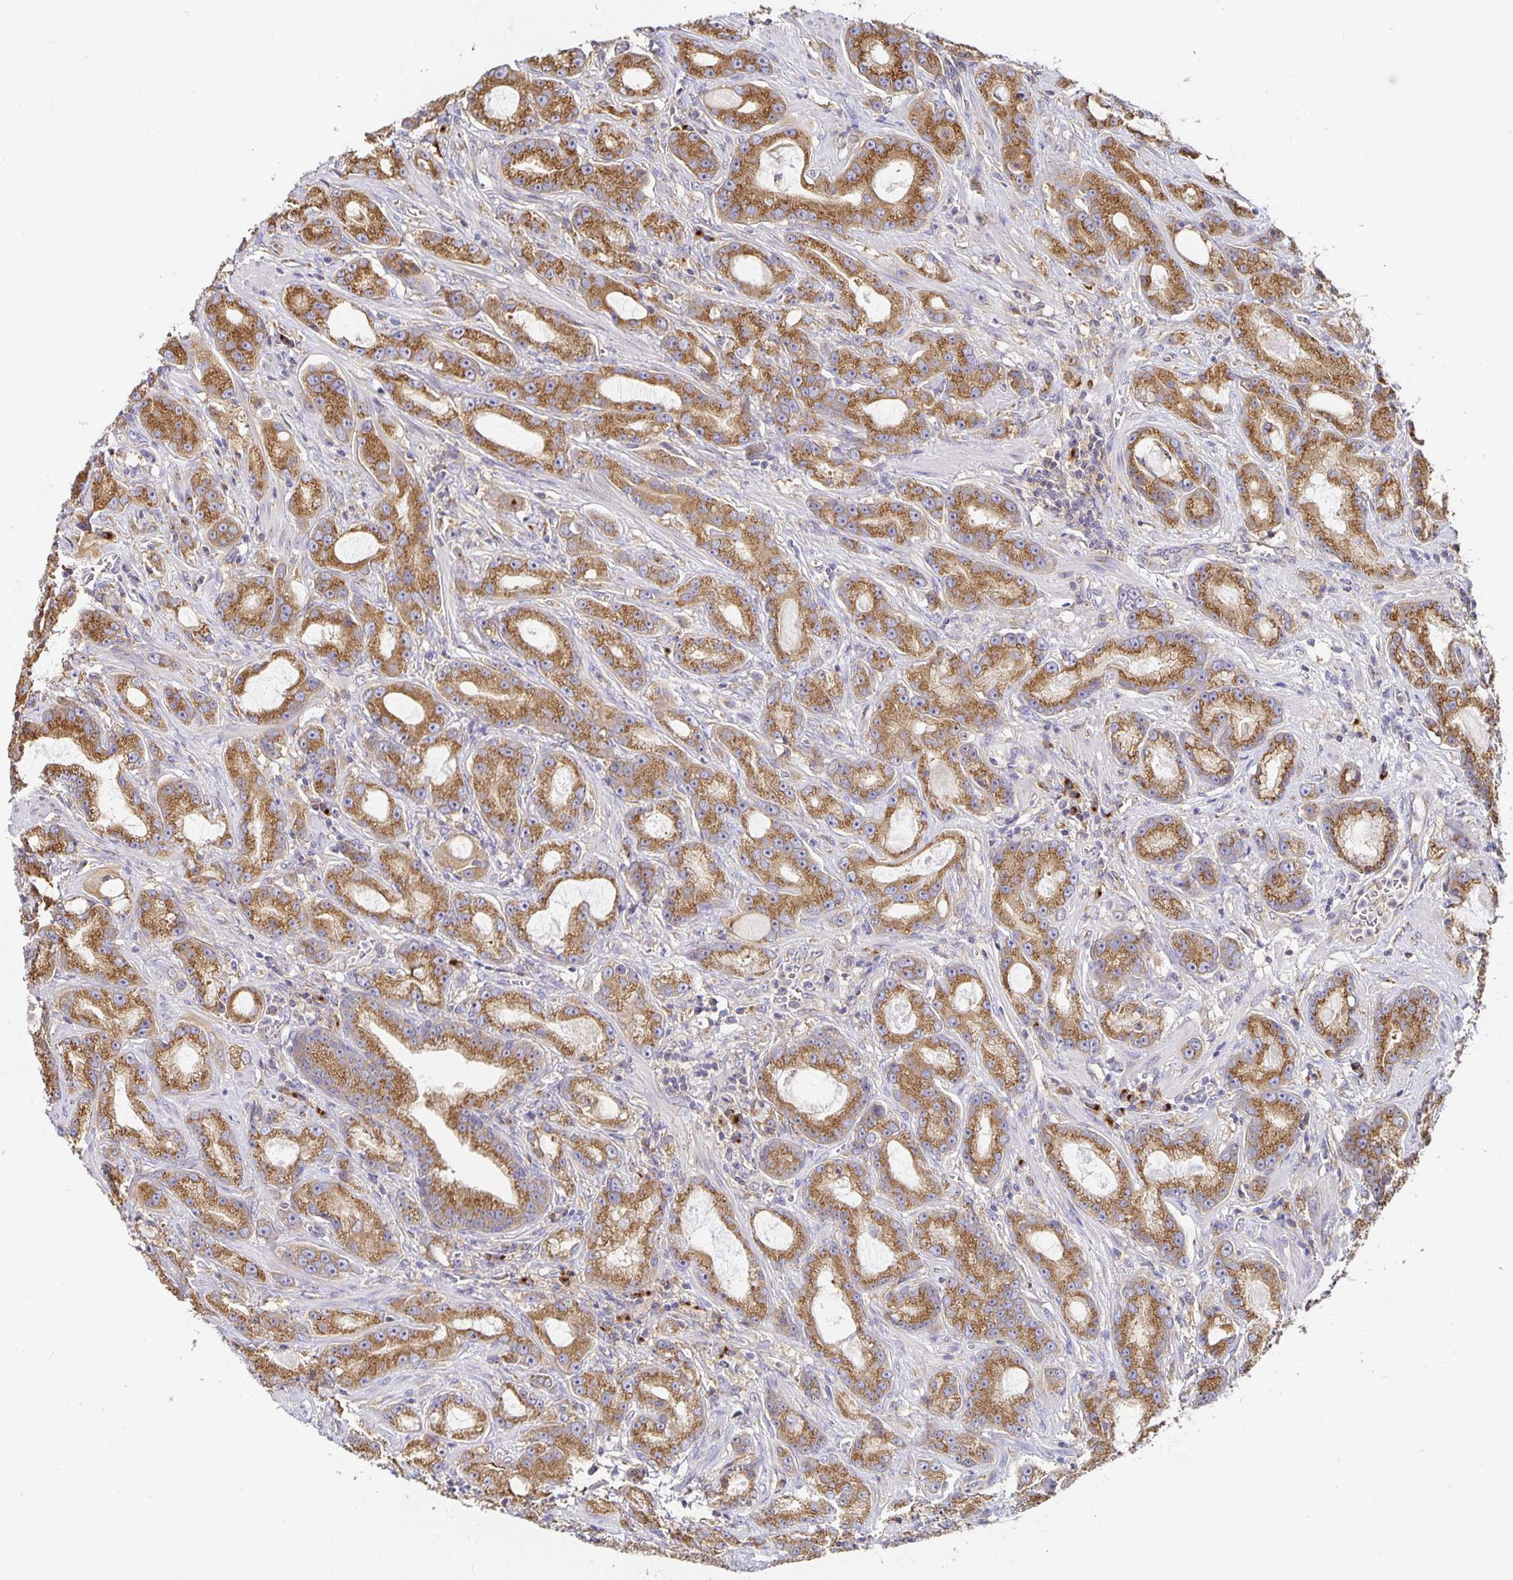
{"staining": {"intensity": "strong", "quantity": ">75%", "location": "cytoplasmic/membranous"}, "tissue": "prostate cancer", "cell_type": "Tumor cells", "image_type": "cancer", "snomed": [{"axis": "morphology", "description": "Adenocarcinoma, High grade"}, {"axis": "topography", "description": "Prostate"}], "caption": "Prostate cancer (adenocarcinoma (high-grade)) was stained to show a protein in brown. There is high levels of strong cytoplasmic/membranous positivity in about >75% of tumor cells.", "gene": "USO1", "patient": {"sex": "male", "age": 65}}